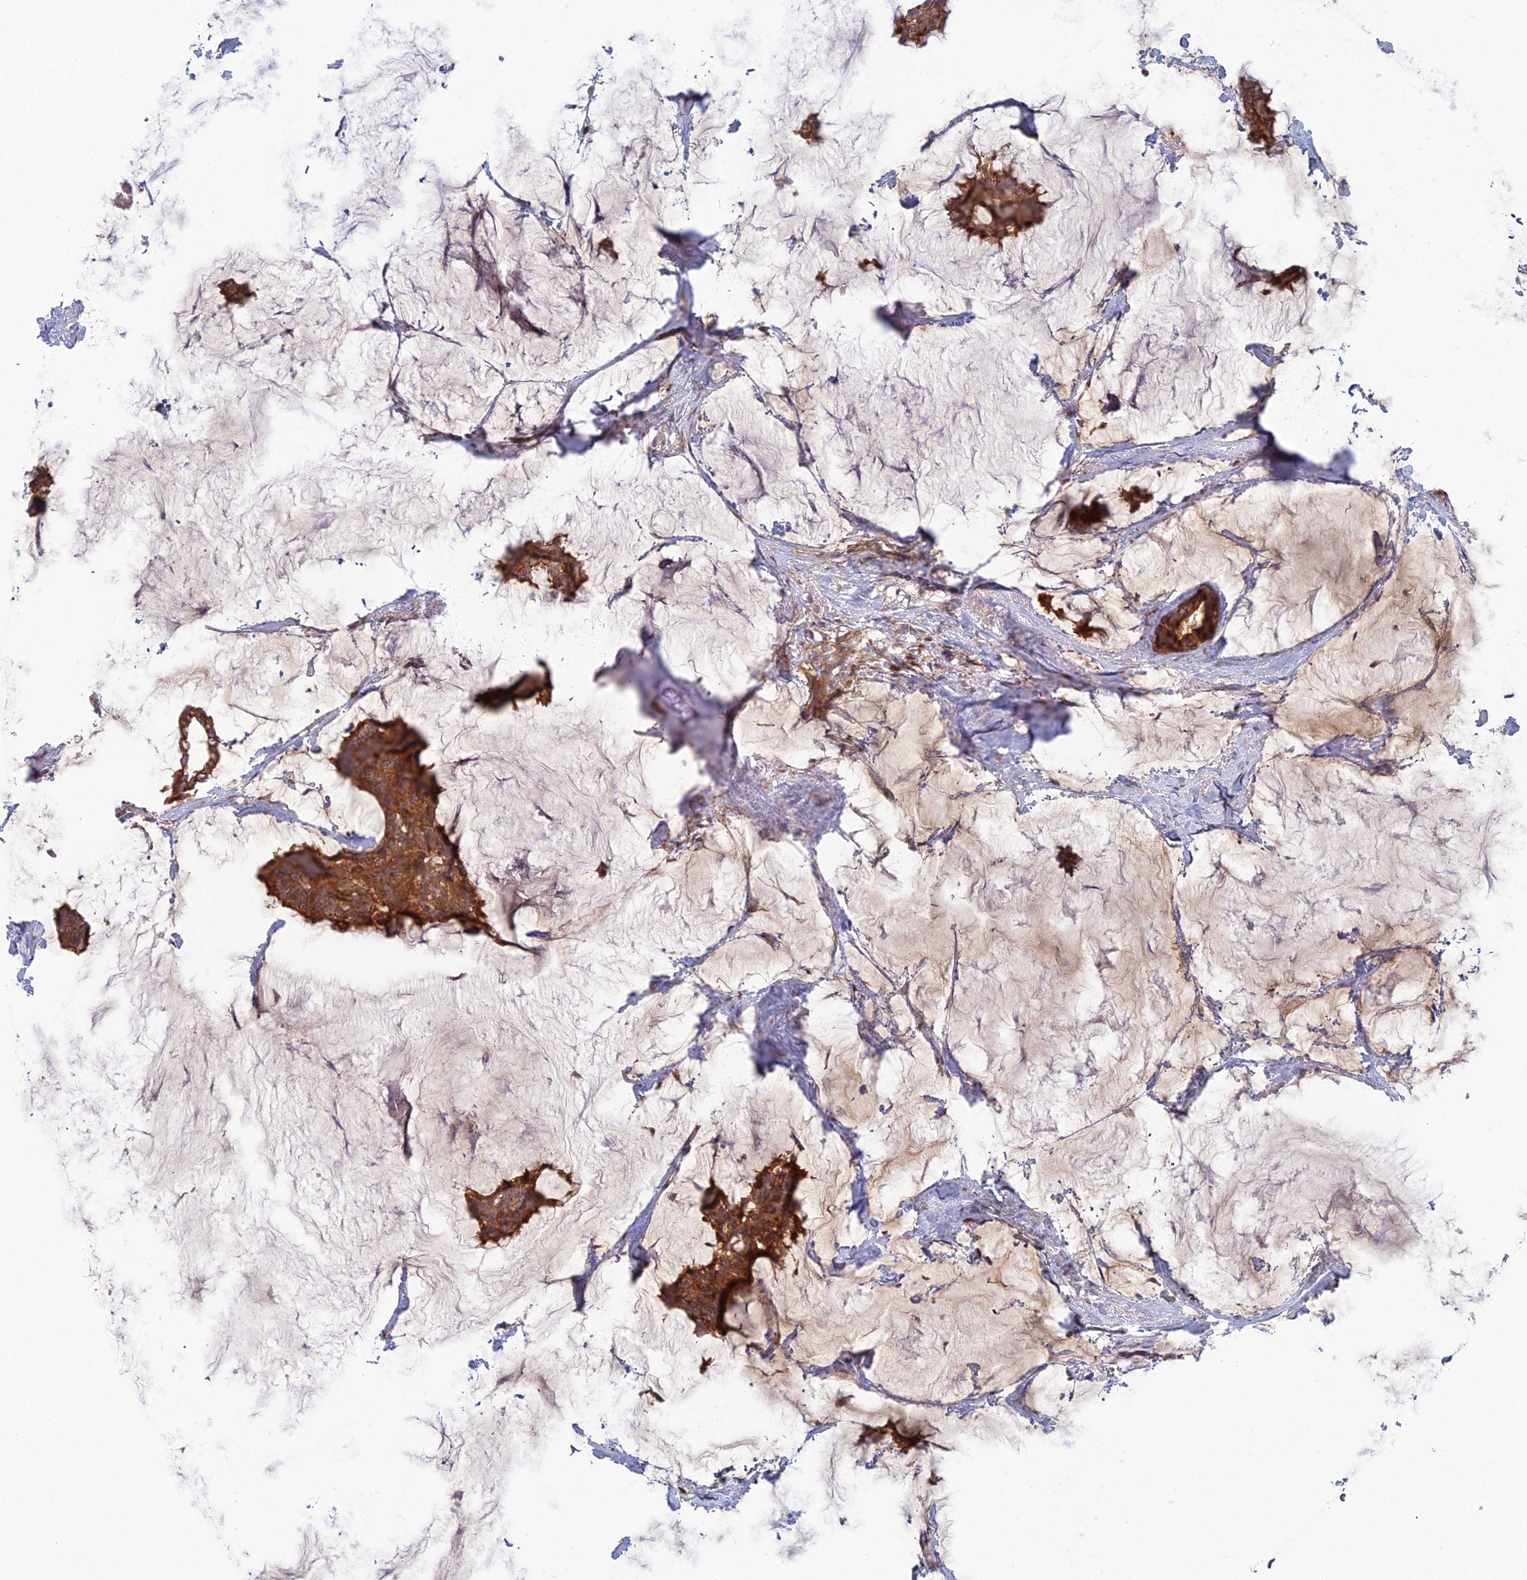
{"staining": {"intensity": "strong", "quantity": ">75%", "location": "cytoplasmic/membranous"}, "tissue": "breast cancer", "cell_type": "Tumor cells", "image_type": "cancer", "snomed": [{"axis": "morphology", "description": "Duct carcinoma"}, {"axis": "topography", "description": "Breast"}], "caption": "Infiltrating ductal carcinoma (breast) stained with a protein marker shows strong staining in tumor cells.", "gene": "ABHD1", "patient": {"sex": "female", "age": 93}}